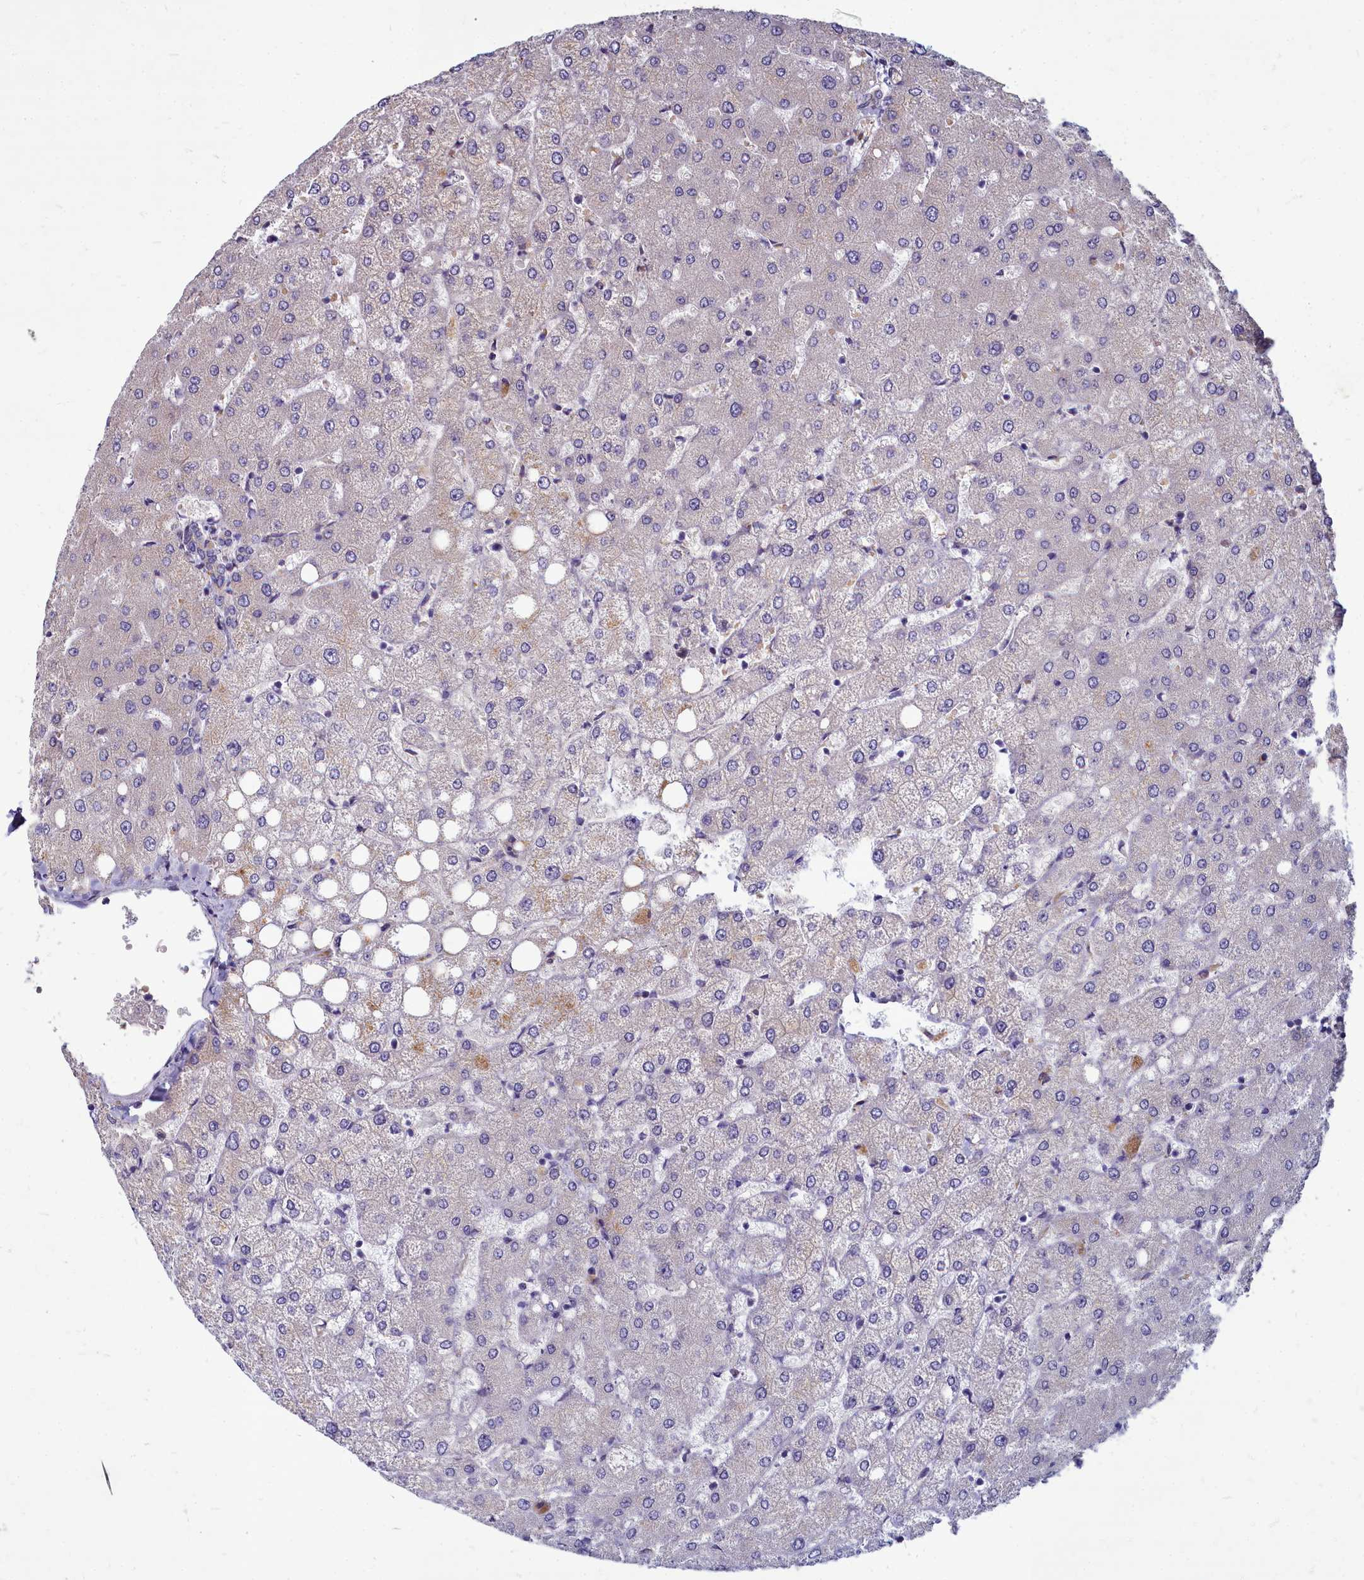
{"staining": {"intensity": "negative", "quantity": "none", "location": "none"}, "tissue": "liver", "cell_type": "Cholangiocytes", "image_type": "normal", "snomed": [{"axis": "morphology", "description": "Normal tissue, NOS"}, {"axis": "topography", "description": "Liver"}], "caption": "This is an immunohistochemistry photomicrograph of normal liver. There is no expression in cholangiocytes.", "gene": "SMPD4", "patient": {"sex": "female", "age": 54}}